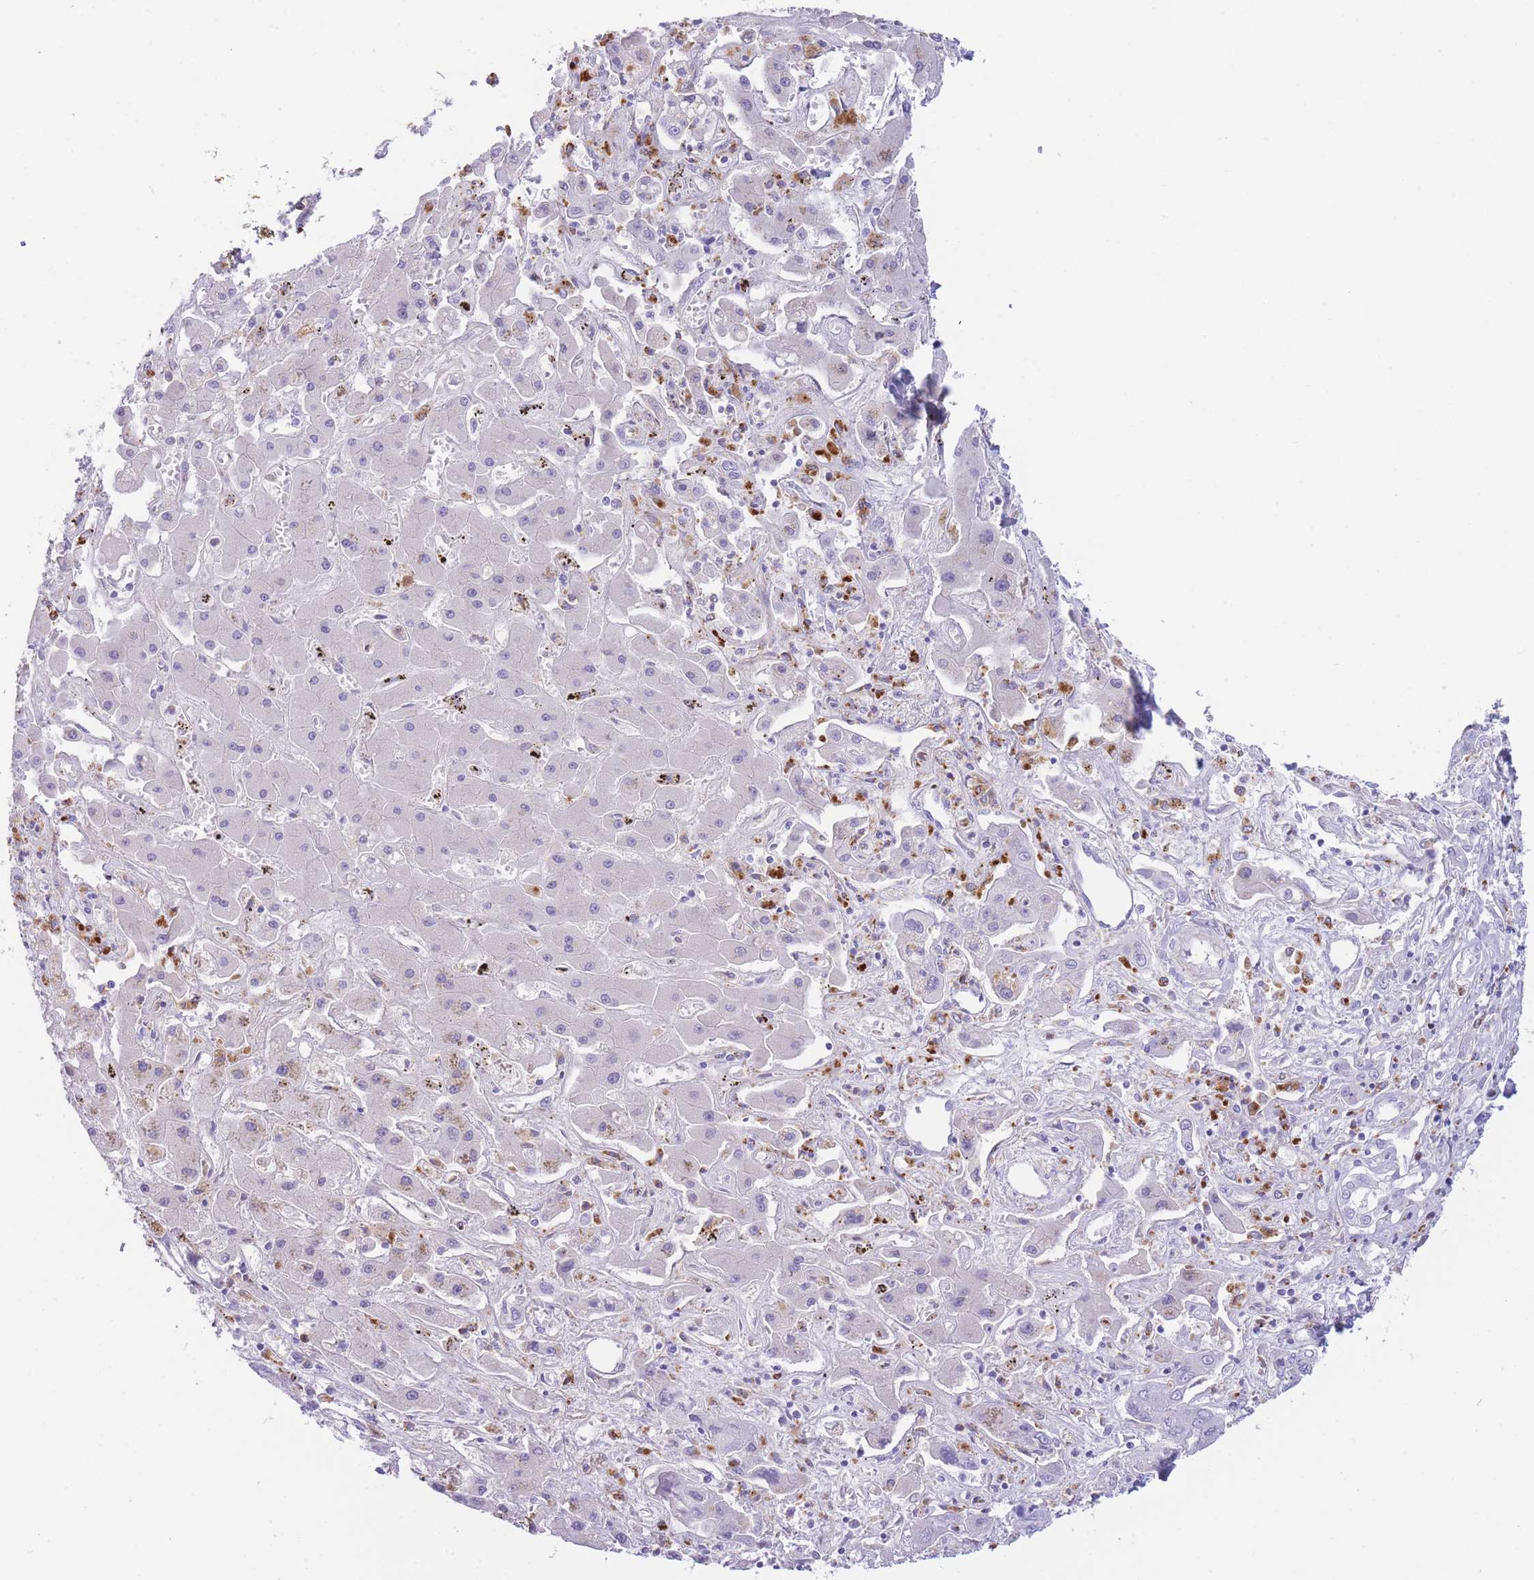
{"staining": {"intensity": "negative", "quantity": "none", "location": "none"}, "tissue": "liver cancer", "cell_type": "Tumor cells", "image_type": "cancer", "snomed": [{"axis": "morphology", "description": "Cholangiocarcinoma"}, {"axis": "topography", "description": "Liver"}], "caption": "Immunohistochemical staining of human liver cholangiocarcinoma reveals no significant staining in tumor cells.", "gene": "PLBD1", "patient": {"sex": "male", "age": 67}}